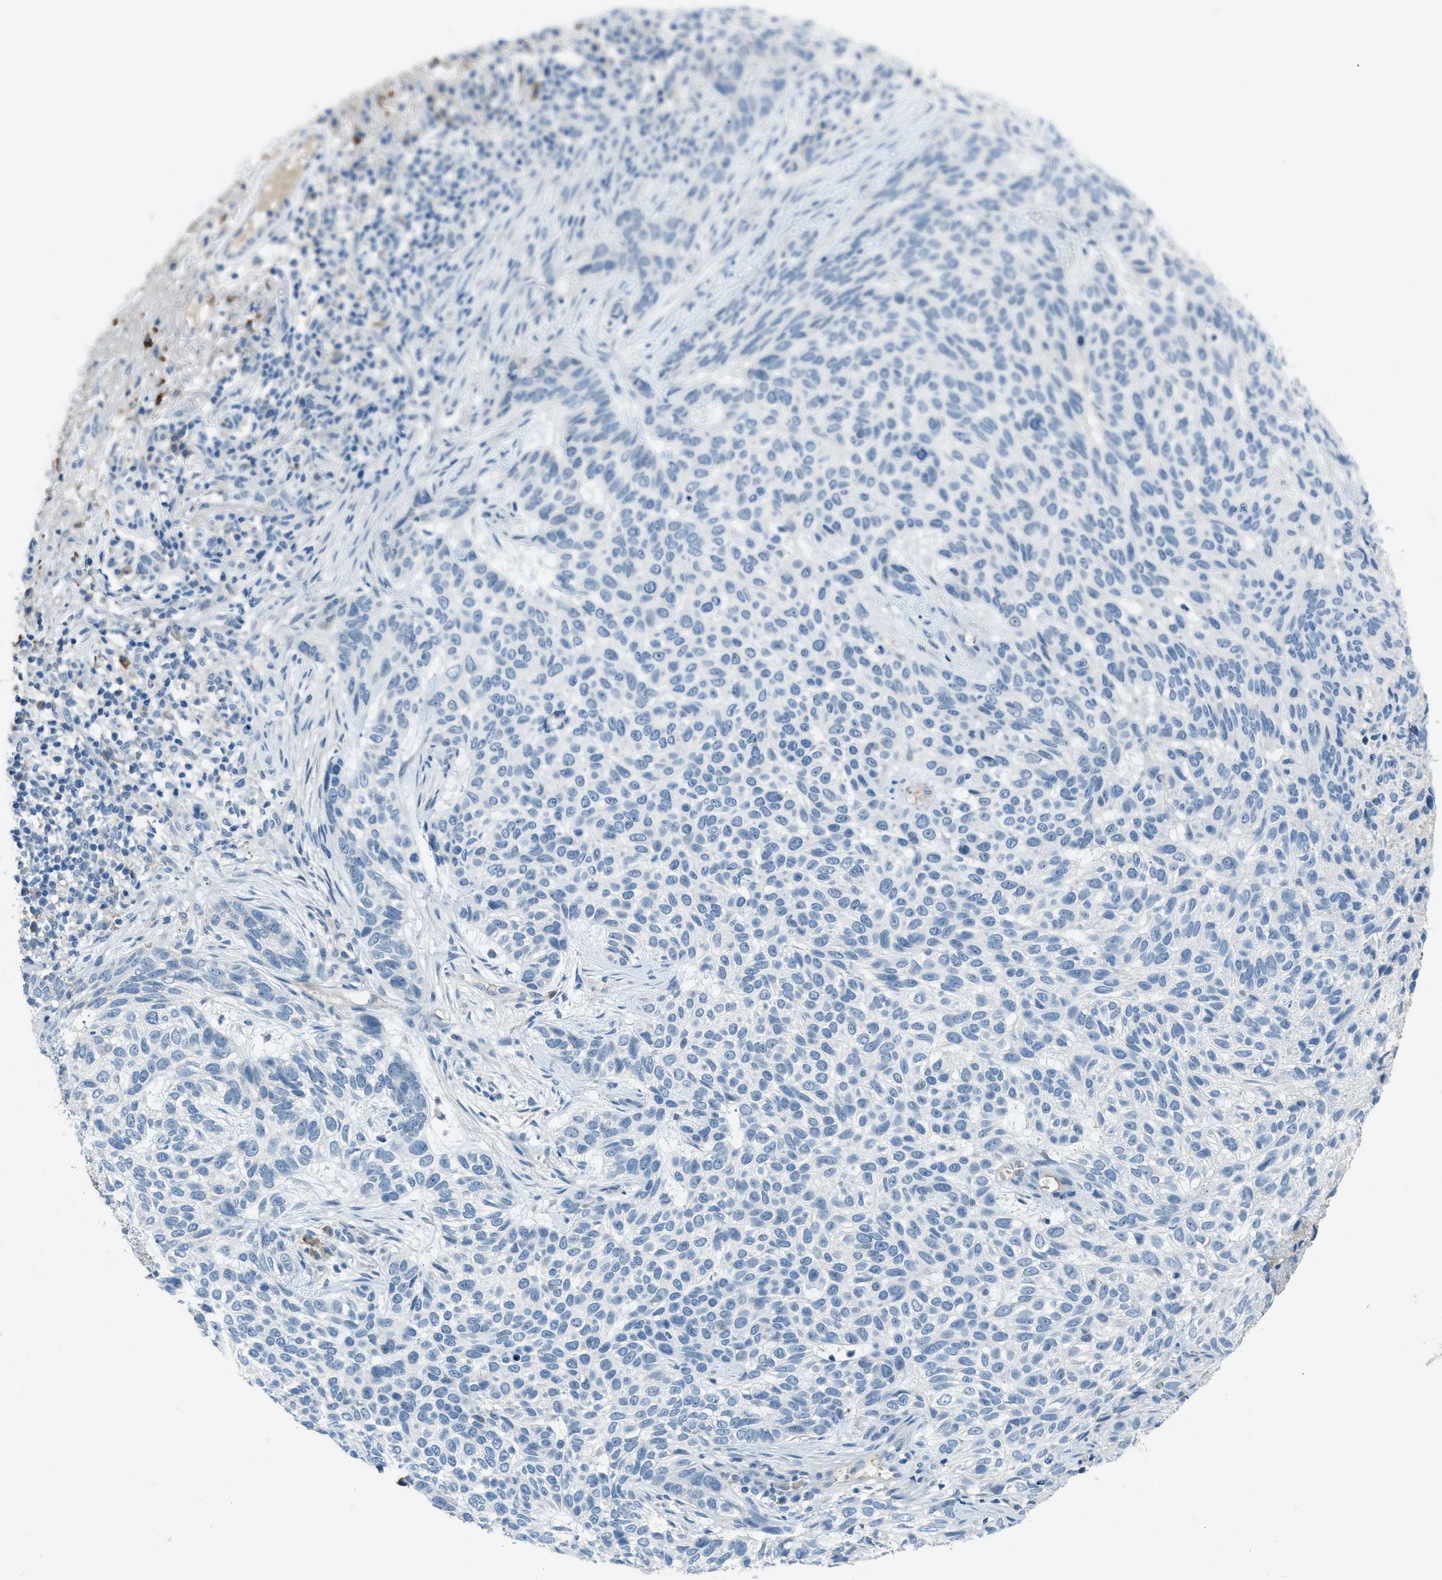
{"staining": {"intensity": "negative", "quantity": "none", "location": "none"}, "tissue": "skin cancer", "cell_type": "Tumor cells", "image_type": "cancer", "snomed": [{"axis": "morphology", "description": "Normal tissue, NOS"}, {"axis": "morphology", "description": "Basal cell carcinoma"}, {"axis": "topography", "description": "Skin"}], "caption": "This is an immunohistochemistry histopathology image of basal cell carcinoma (skin). There is no staining in tumor cells.", "gene": "KLHL8", "patient": {"sex": "male", "age": 79}}